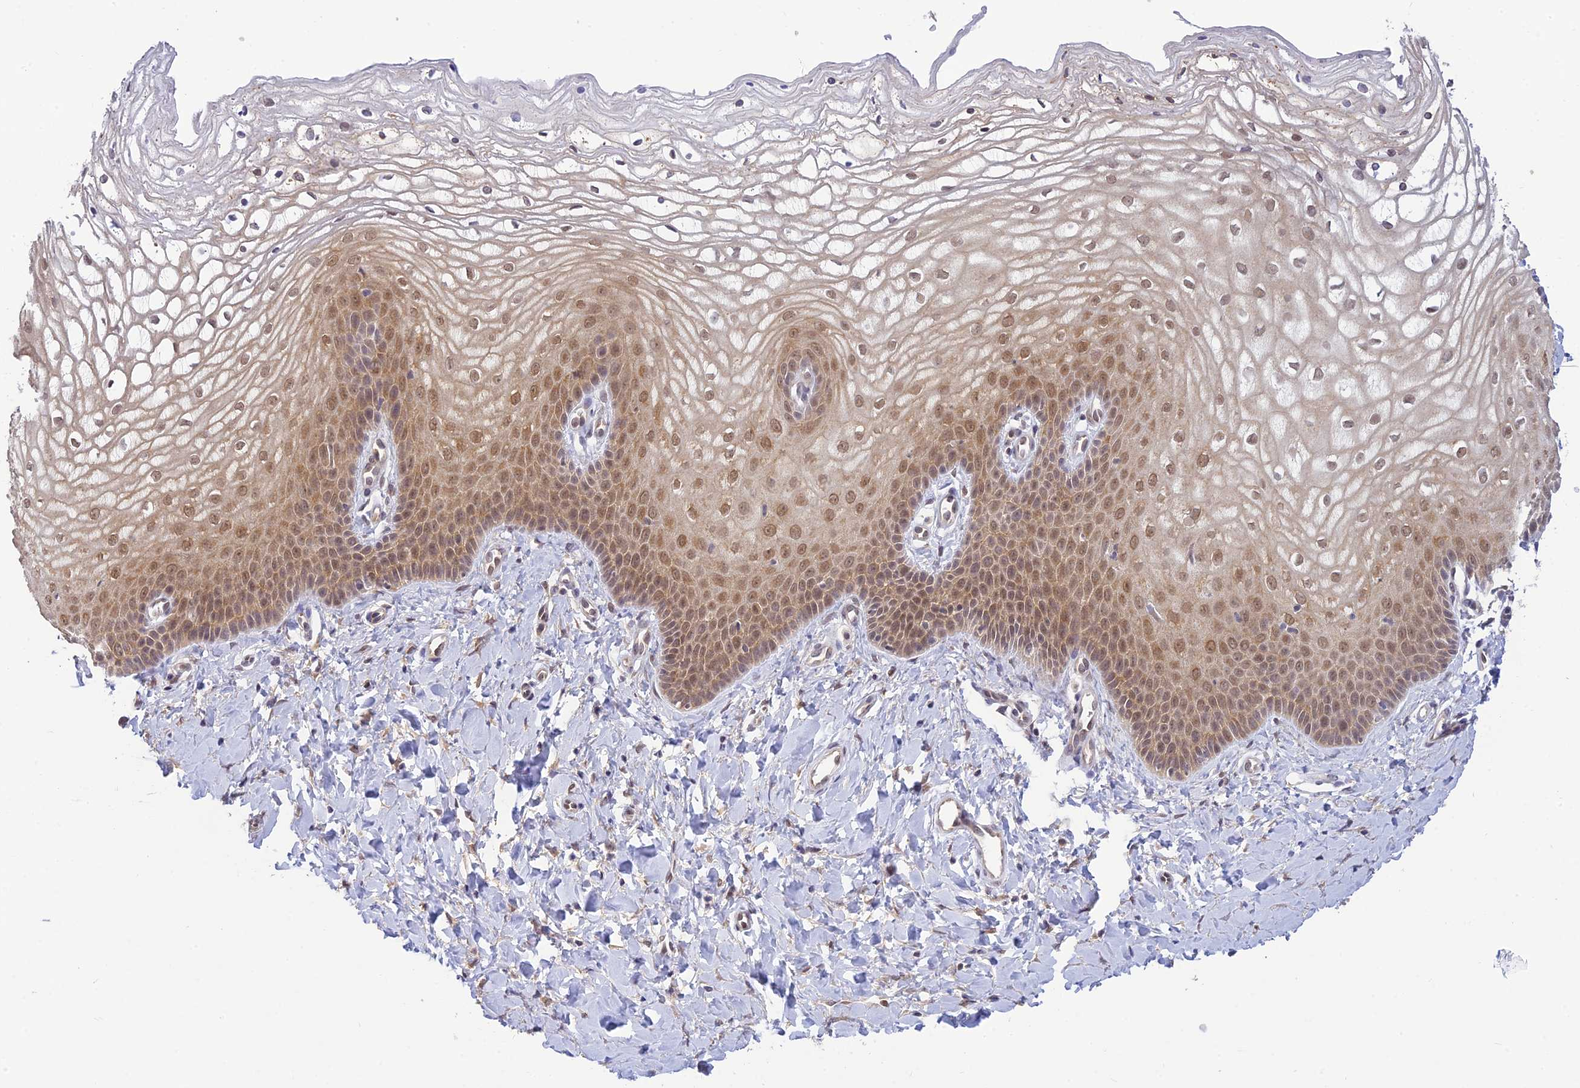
{"staining": {"intensity": "moderate", "quantity": ">75%", "location": "cytoplasmic/membranous,nuclear"}, "tissue": "vagina", "cell_type": "Squamous epithelial cells", "image_type": "normal", "snomed": [{"axis": "morphology", "description": "Normal tissue, NOS"}, {"axis": "topography", "description": "Vagina"}, {"axis": "topography", "description": "Cervix"}], "caption": "Protein expression analysis of benign human vagina reveals moderate cytoplasmic/membranous,nuclear expression in about >75% of squamous epithelial cells.", "gene": "SKIC8", "patient": {"sex": "female", "age": 40}}